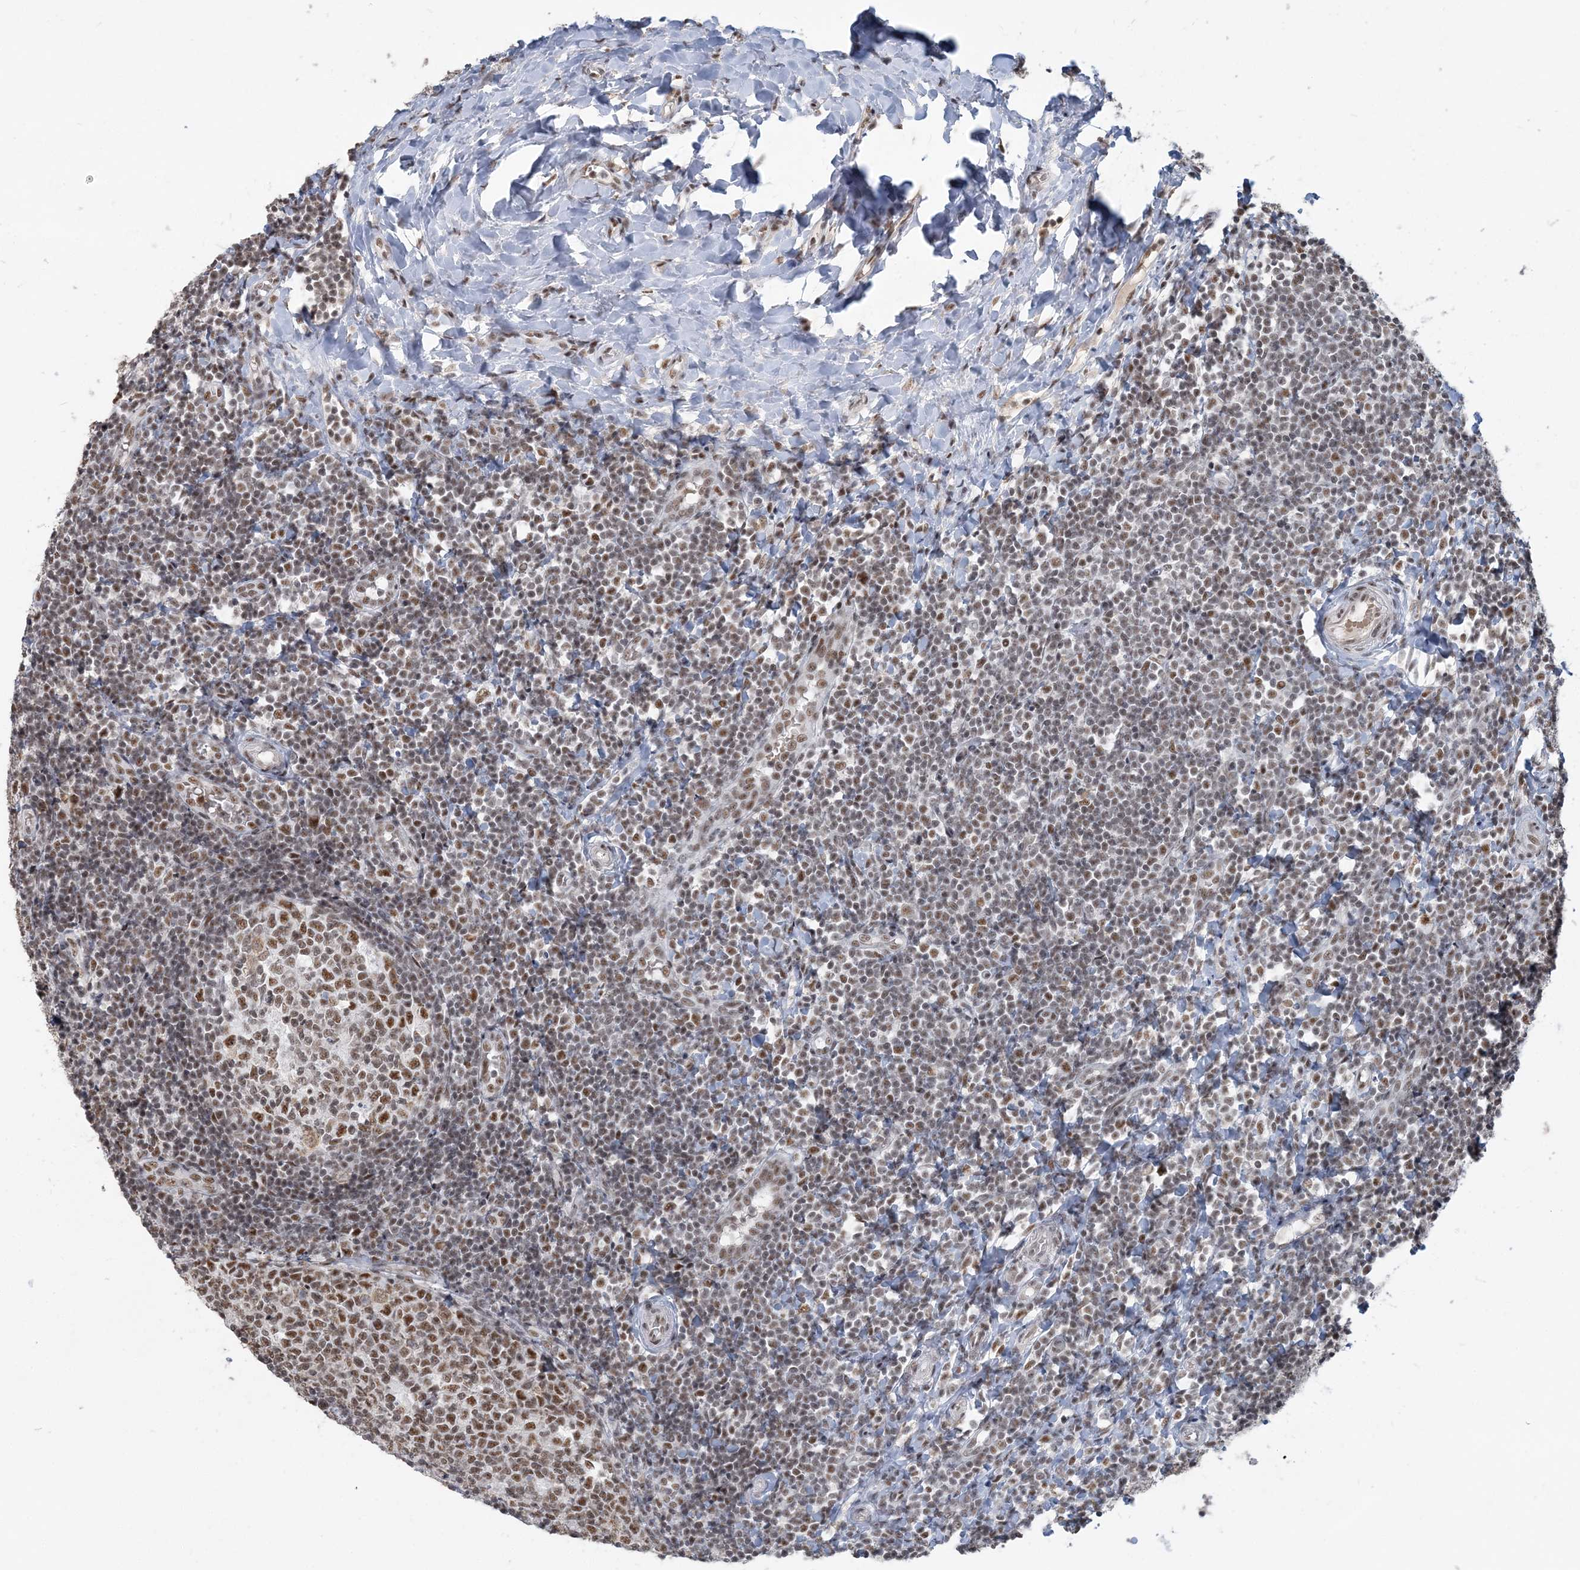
{"staining": {"intensity": "moderate", "quantity": ">75%", "location": "nuclear"}, "tissue": "tonsil", "cell_type": "Germinal center cells", "image_type": "normal", "snomed": [{"axis": "morphology", "description": "Normal tissue, NOS"}, {"axis": "topography", "description": "Tonsil"}], "caption": "Brown immunohistochemical staining in normal human tonsil demonstrates moderate nuclear staining in about >75% of germinal center cells.", "gene": "PLRG1", "patient": {"sex": "female", "age": 19}}